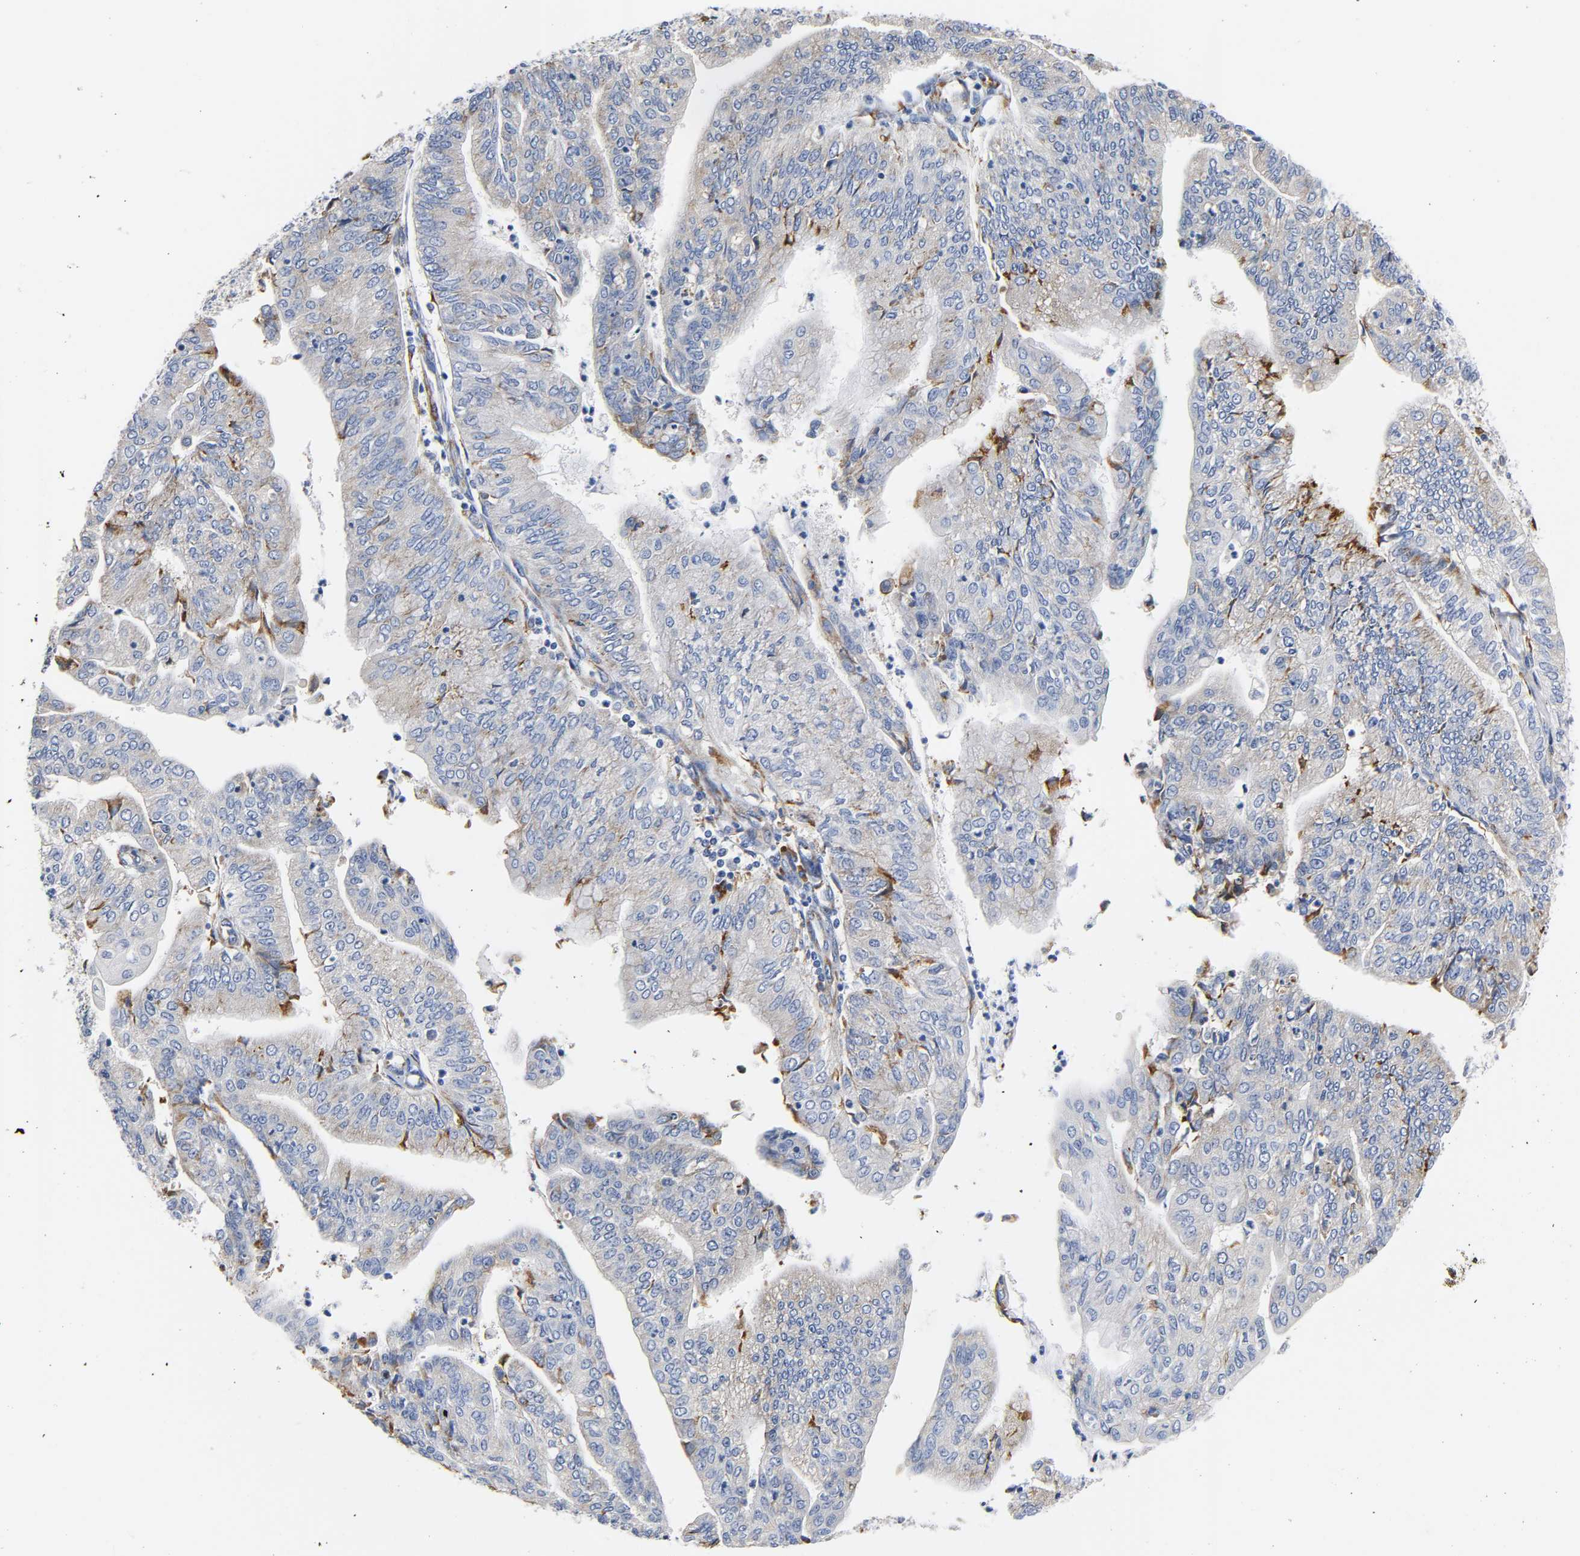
{"staining": {"intensity": "weak", "quantity": ">75%", "location": "cytoplasmic/membranous"}, "tissue": "endometrial cancer", "cell_type": "Tumor cells", "image_type": "cancer", "snomed": [{"axis": "morphology", "description": "Adenocarcinoma, NOS"}, {"axis": "topography", "description": "Endometrium"}], "caption": "A photomicrograph of endometrial adenocarcinoma stained for a protein shows weak cytoplasmic/membranous brown staining in tumor cells. (IHC, brightfield microscopy, high magnification).", "gene": "REL", "patient": {"sex": "female", "age": 59}}